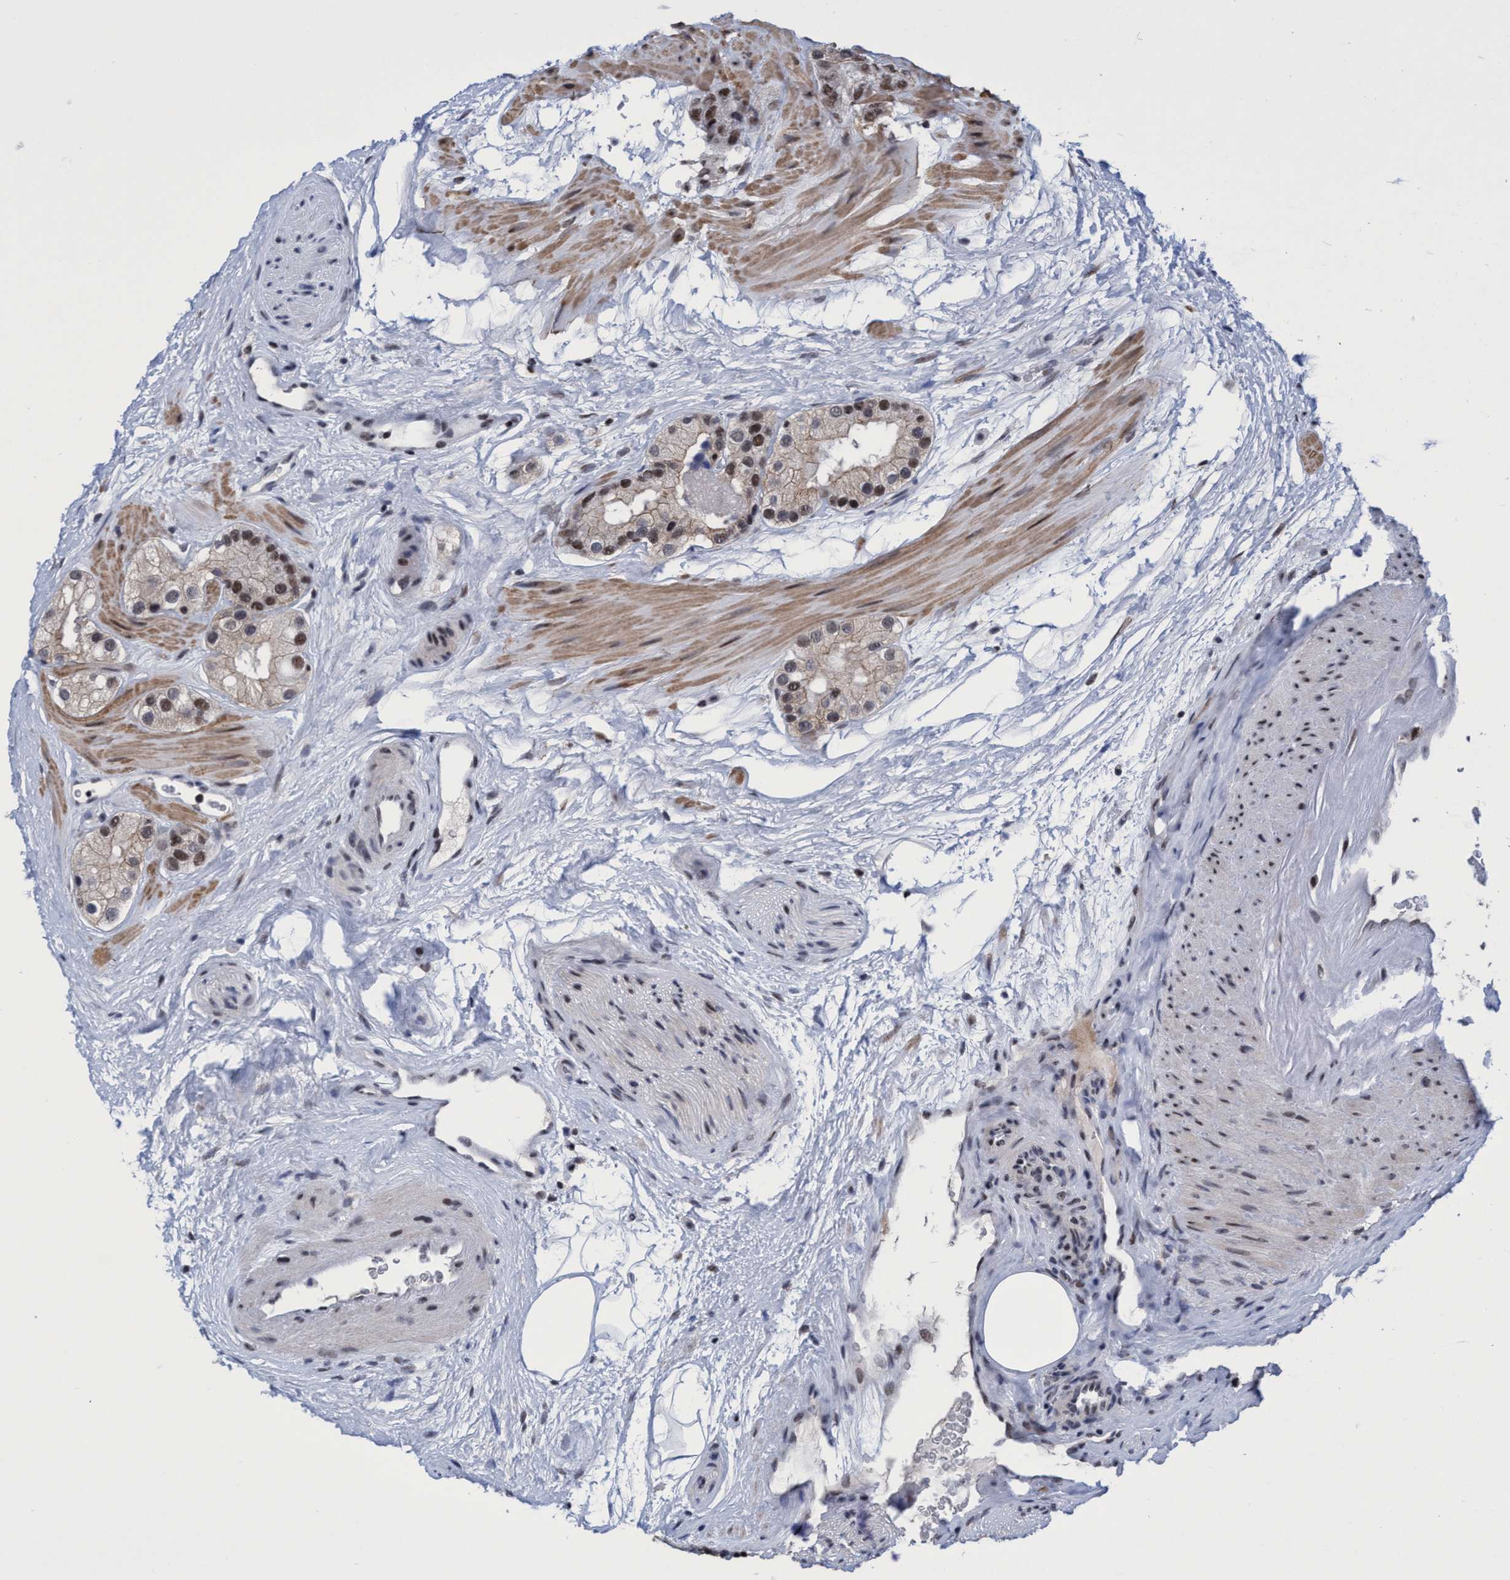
{"staining": {"intensity": "moderate", "quantity": "25%-75%", "location": "nuclear"}, "tissue": "prostate cancer", "cell_type": "Tumor cells", "image_type": "cancer", "snomed": [{"axis": "morphology", "description": "Adenocarcinoma, High grade"}, {"axis": "topography", "description": "Prostate"}], "caption": "Prostate high-grade adenocarcinoma was stained to show a protein in brown. There is medium levels of moderate nuclear expression in approximately 25%-75% of tumor cells. The staining was performed using DAB (3,3'-diaminobenzidine), with brown indicating positive protein expression. Nuclei are stained blue with hematoxylin.", "gene": "C9orf78", "patient": {"sex": "male", "age": 63}}